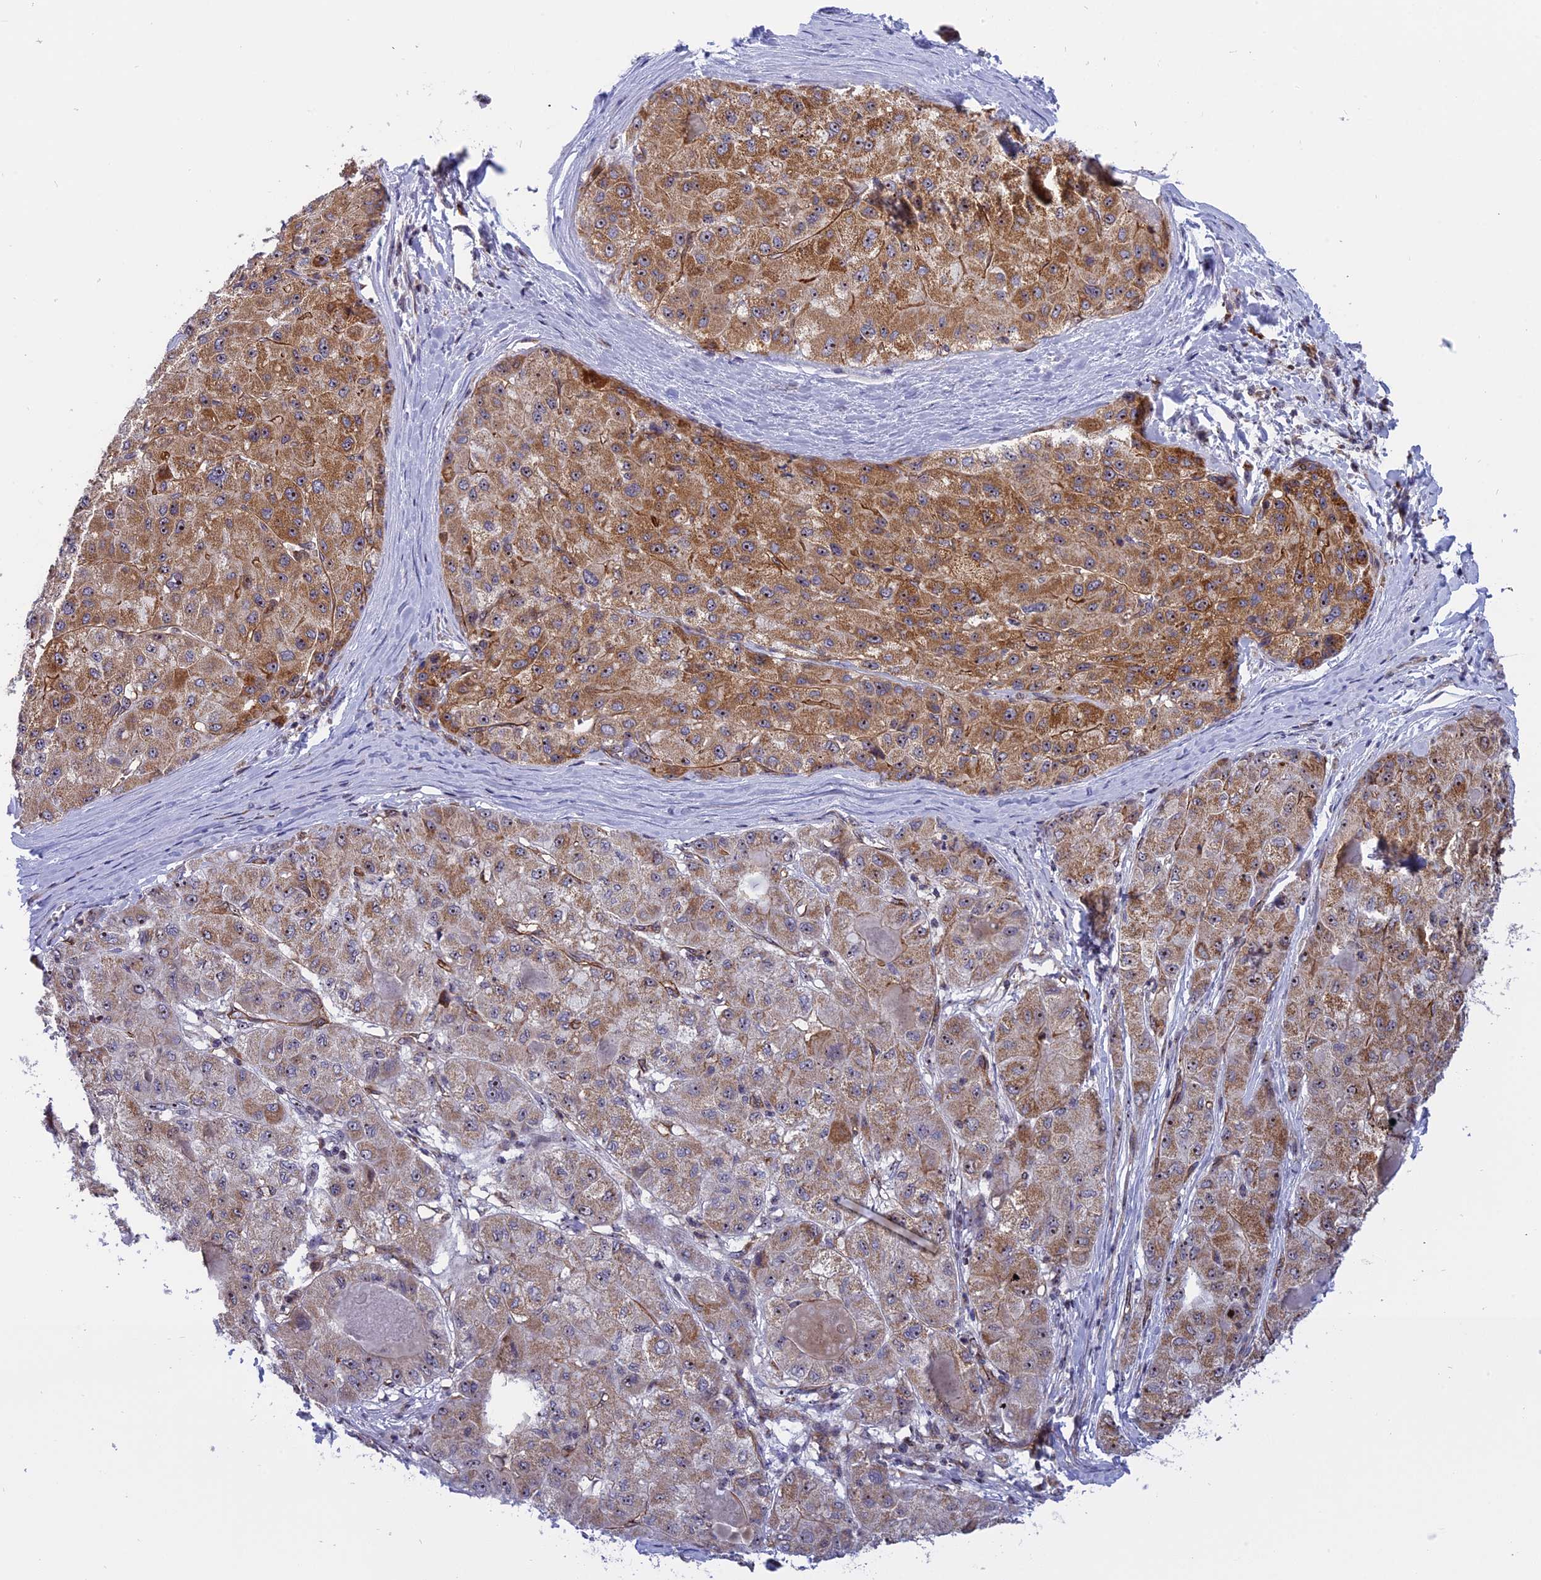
{"staining": {"intensity": "moderate", "quantity": "25%-75%", "location": "cytoplasmic/membranous"}, "tissue": "liver cancer", "cell_type": "Tumor cells", "image_type": "cancer", "snomed": [{"axis": "morphology", "description": "Carcinoma, Hepatocellular, NOS"}, {"axis": "topography", "description": "Liver"}], "caption": "DAB (3,3'-diaminobenzidine) immunohistochemical staining of human liver cancer (hepatocellular carcinoma) exhibits moderate cytoplasmic/membranous protein positivity in approximately 25%-75% of tumor cells.", "gene": "MPND", "patient": {"sex": "male", "age": 80}}